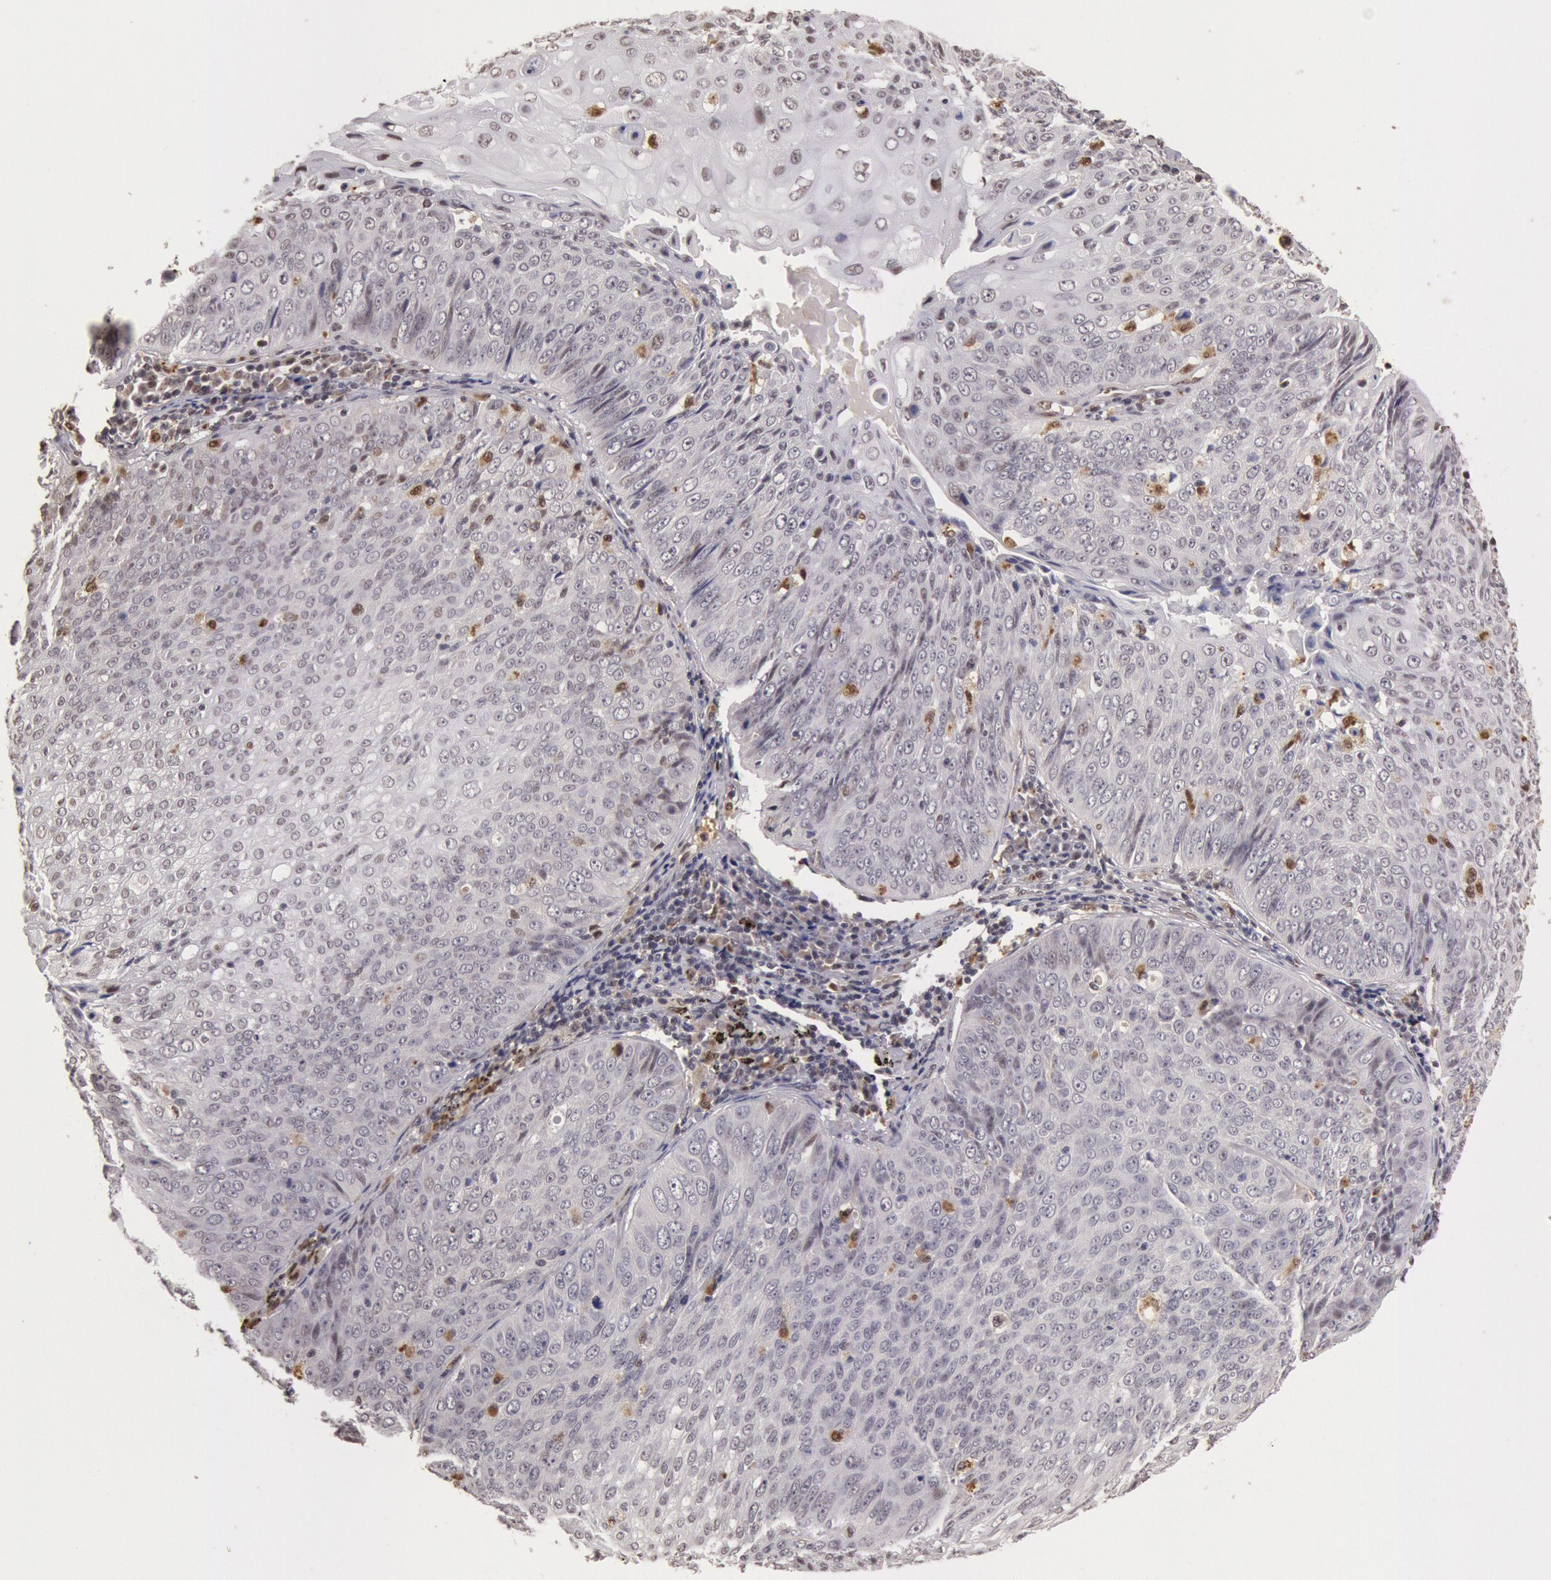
{"staining": {"intensity": "negative", "quantity": "none", "location": "none"}, "tissue": "lung cancer", "cell_type": "Tumor cells", "image_type": "cancer", "snomed": [{"axis": "morphology", "description": "Adenocarcinoma, NOS"}, {"axis": "topography", "description": "Lung"}], "caption": "Micrograph shows no significant protein positivity in tumor cells of adenocarcinoma (lung).", "gene": "LIG4", "patient": {"sex": "male", "age": 60}}